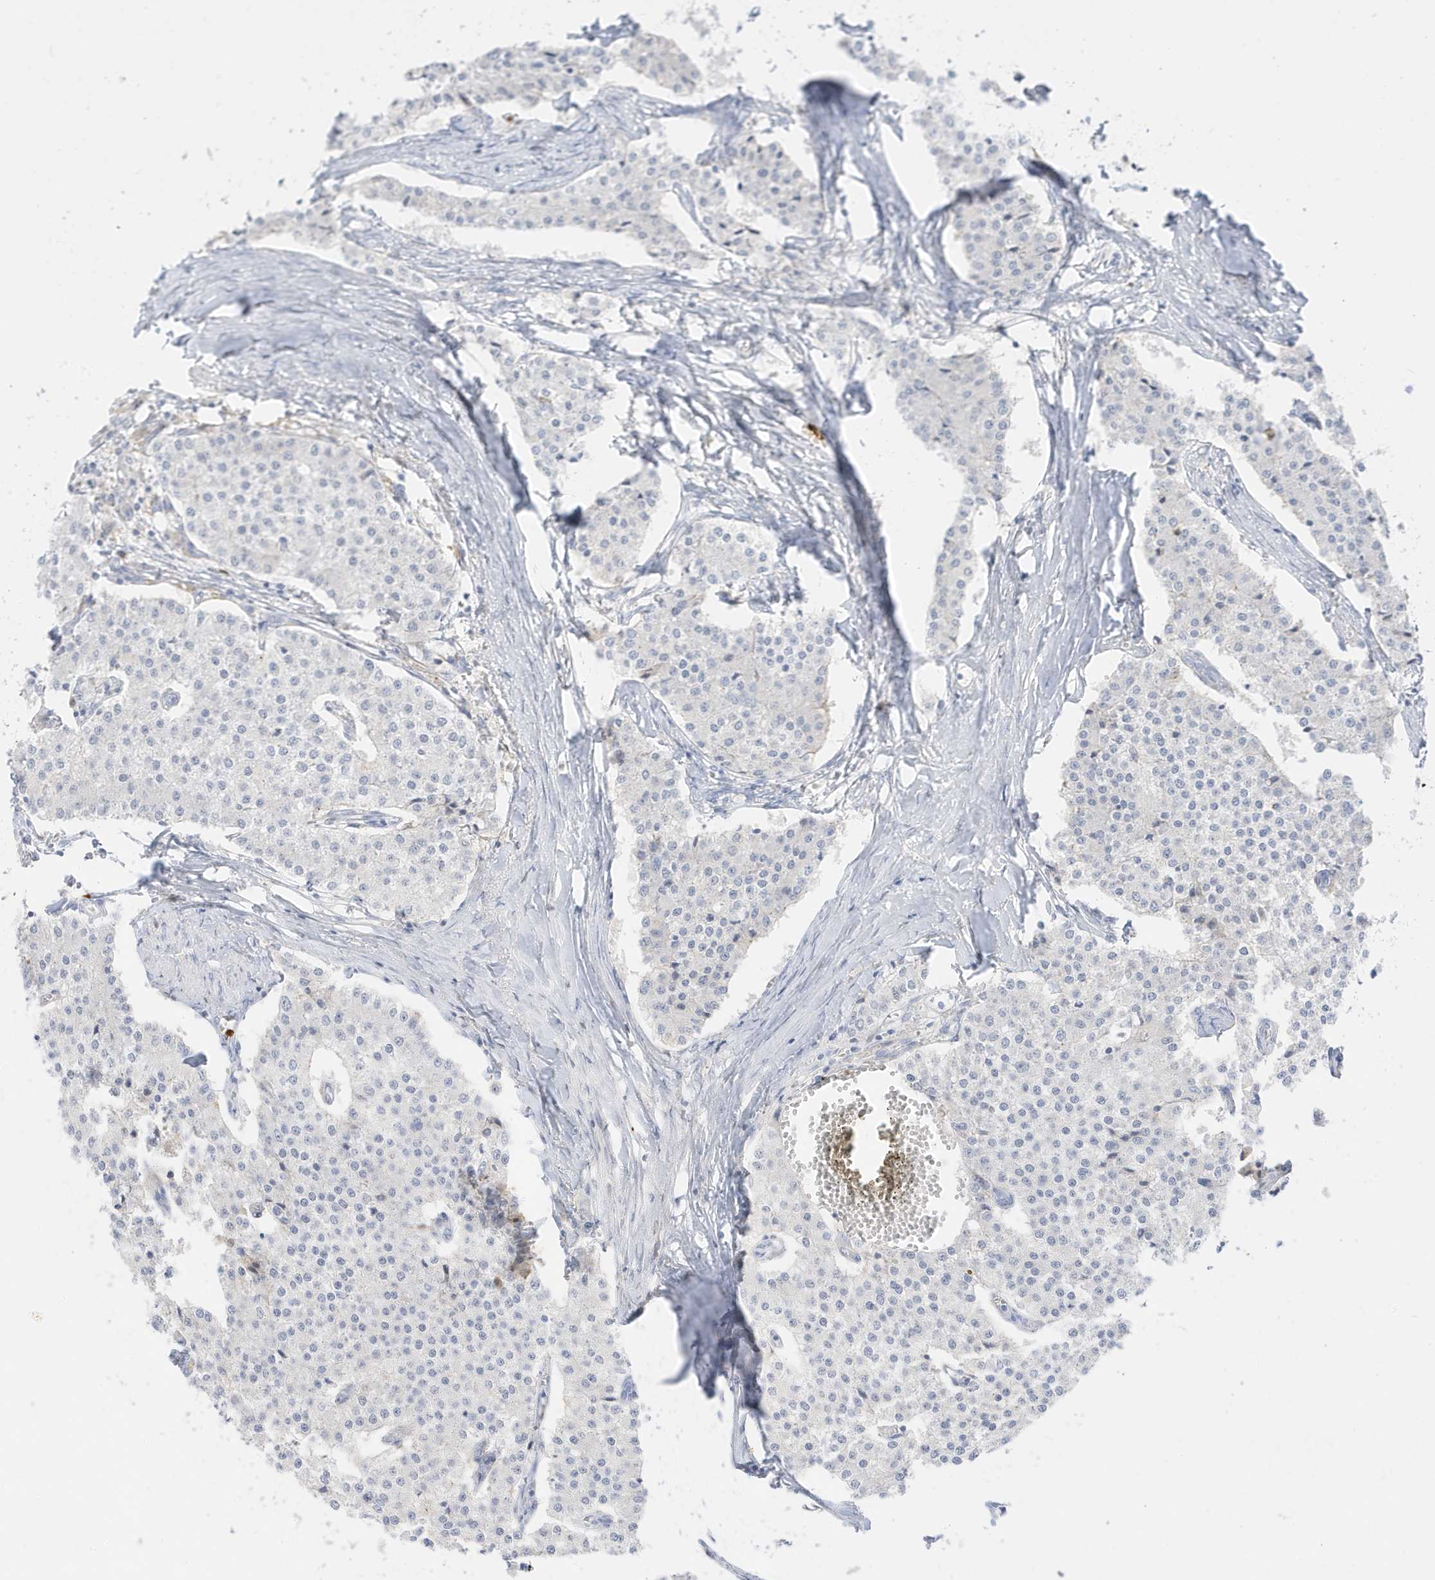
{"staining": {"intensity": "negative", "quantity": "none", "location": "none"}, "tissue": "carcinoid", "cell_type": "Tumor cells", "image_type": "cancer", "snomed": [{"axis": "morphology", "description": "Carcinoid, malignant, NOS"}, {"axis": "topography", "description": "Colon"}], "caption": "Tumor cells show no significant positivity in carcinoid (malignant). (Stains: DAB immunohistochemistry with hematoxylin counter stain, Microscopy: brightfield microscopy at high magnification).", "gene": "GCA", "patient": {"sex": "female", "age": 52}}